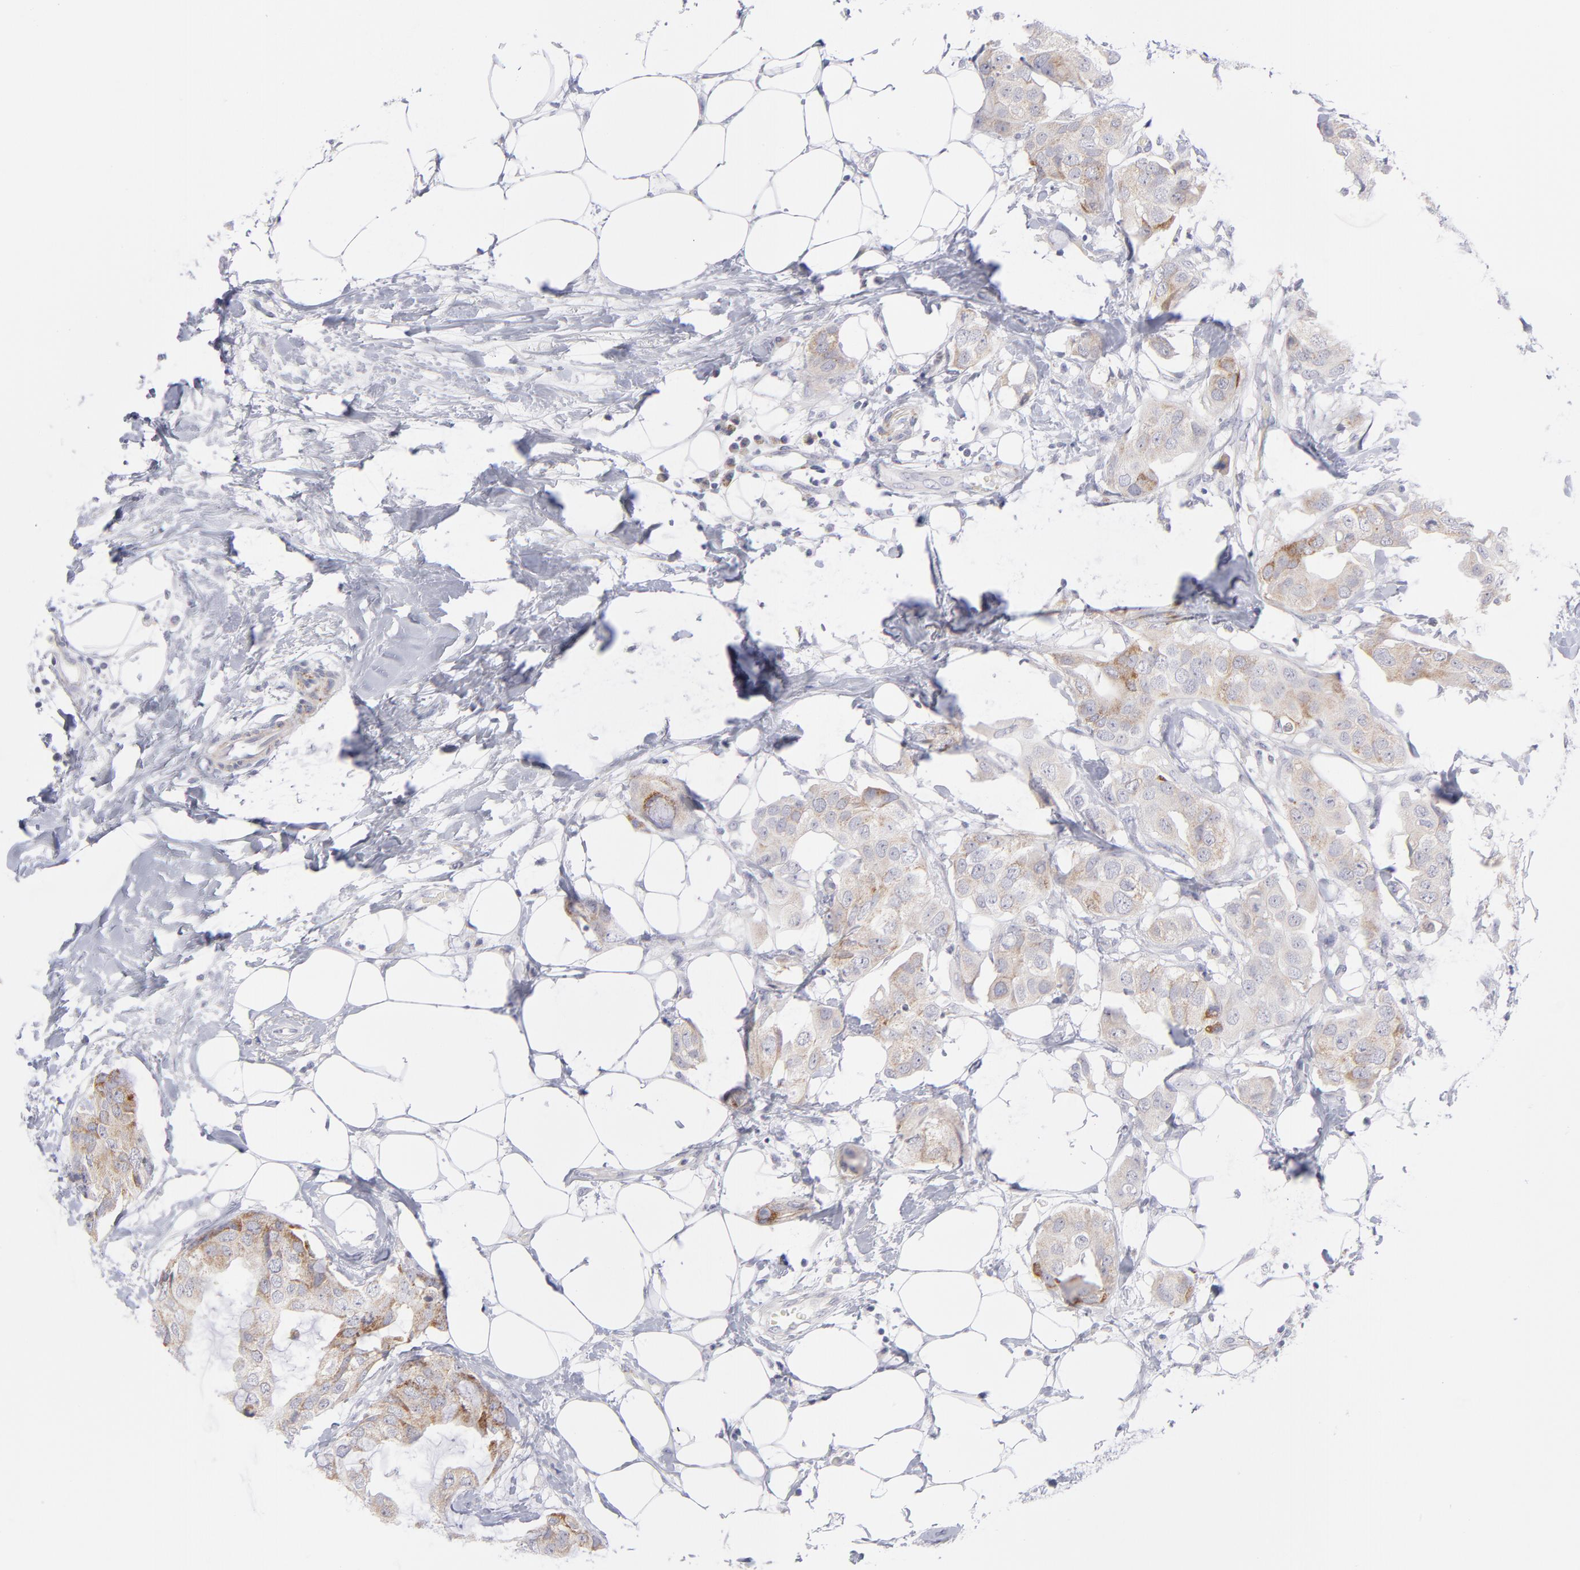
{"staining": {"intensity": "weak", "quantity": "25%-75%", "location": "cytoplasmic/membranous"}, "tissue": "breast cancer", "cell_type": "Tumor cells", "image_type": "cancer", "snomed": [{"axis": "morphology", "description": "Duct carcinoma"}, {"axis": "topography", "description": "Breast"}], "caption": "A histopathology image of breast infiltrating ductal carcinoma stained for a protein demonstrates weak cytoplasmic/membranous brown staining in tumor cells. Using DAB (3,3'-diaminobenzidine) (brown) and hematoxylin (blue) stains, captured at high magnification using brightfield microscopy.", "gene": "MTHFD2", "patient": {"sex": "female", "age": 40}}